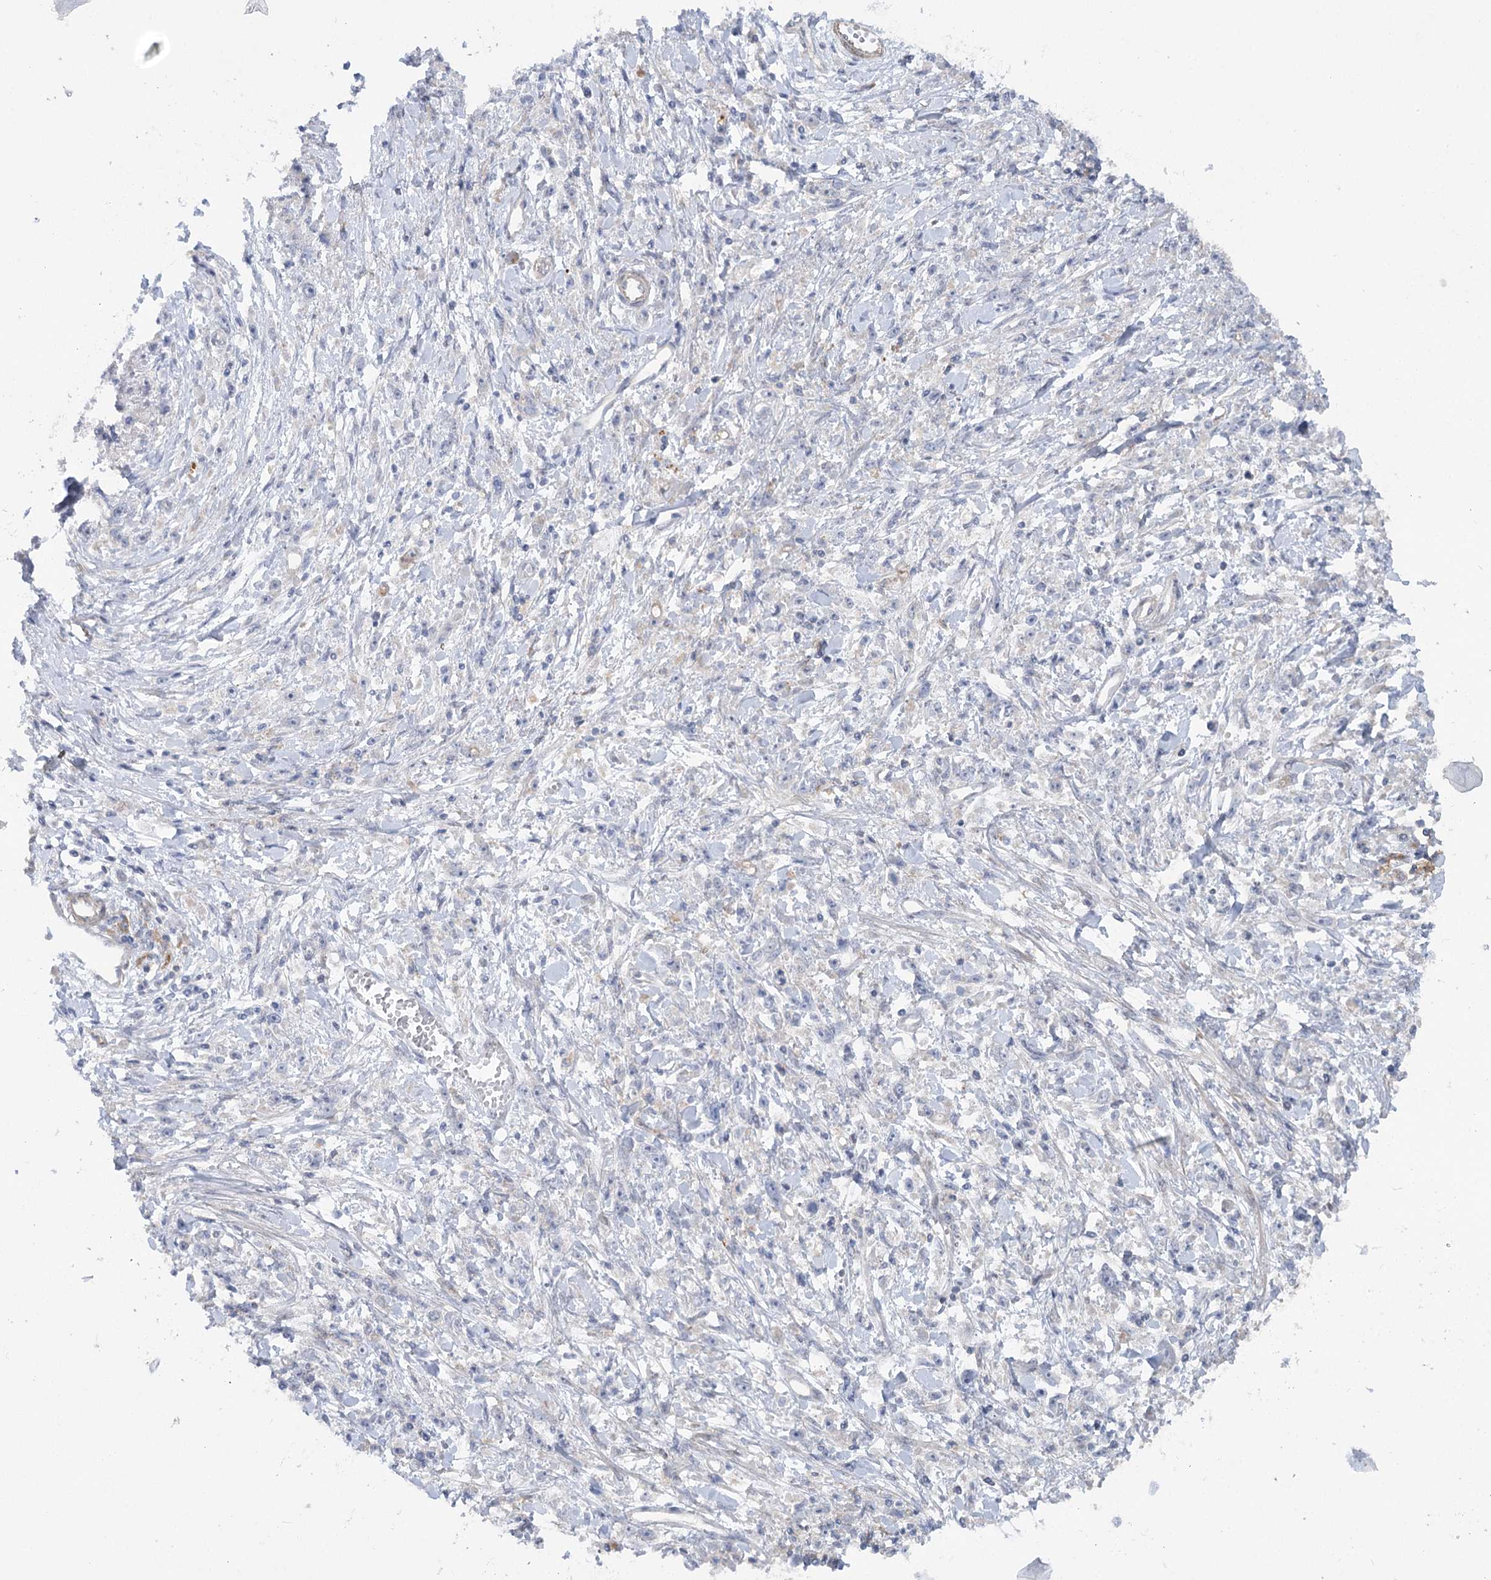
{"staining": {"intensity": "negative", "quantity": "none", "location": "none"}, "tissue": "stomach cancer", "cell_type": "Tumor cells", "image_type": "cancer", "snomed": [{"axis": "morphology", "description": "Adenocarcinoma, NOS"}, {"axis": "topography", "description": "Stomach"}], "caption": "Stomach cancer (adenocarcinoma) was stained to show a protein in brown. There is no significant staining in tumor cells.", "gene": "SCN11A", "patient": {"sex": "female", "age": 59}}